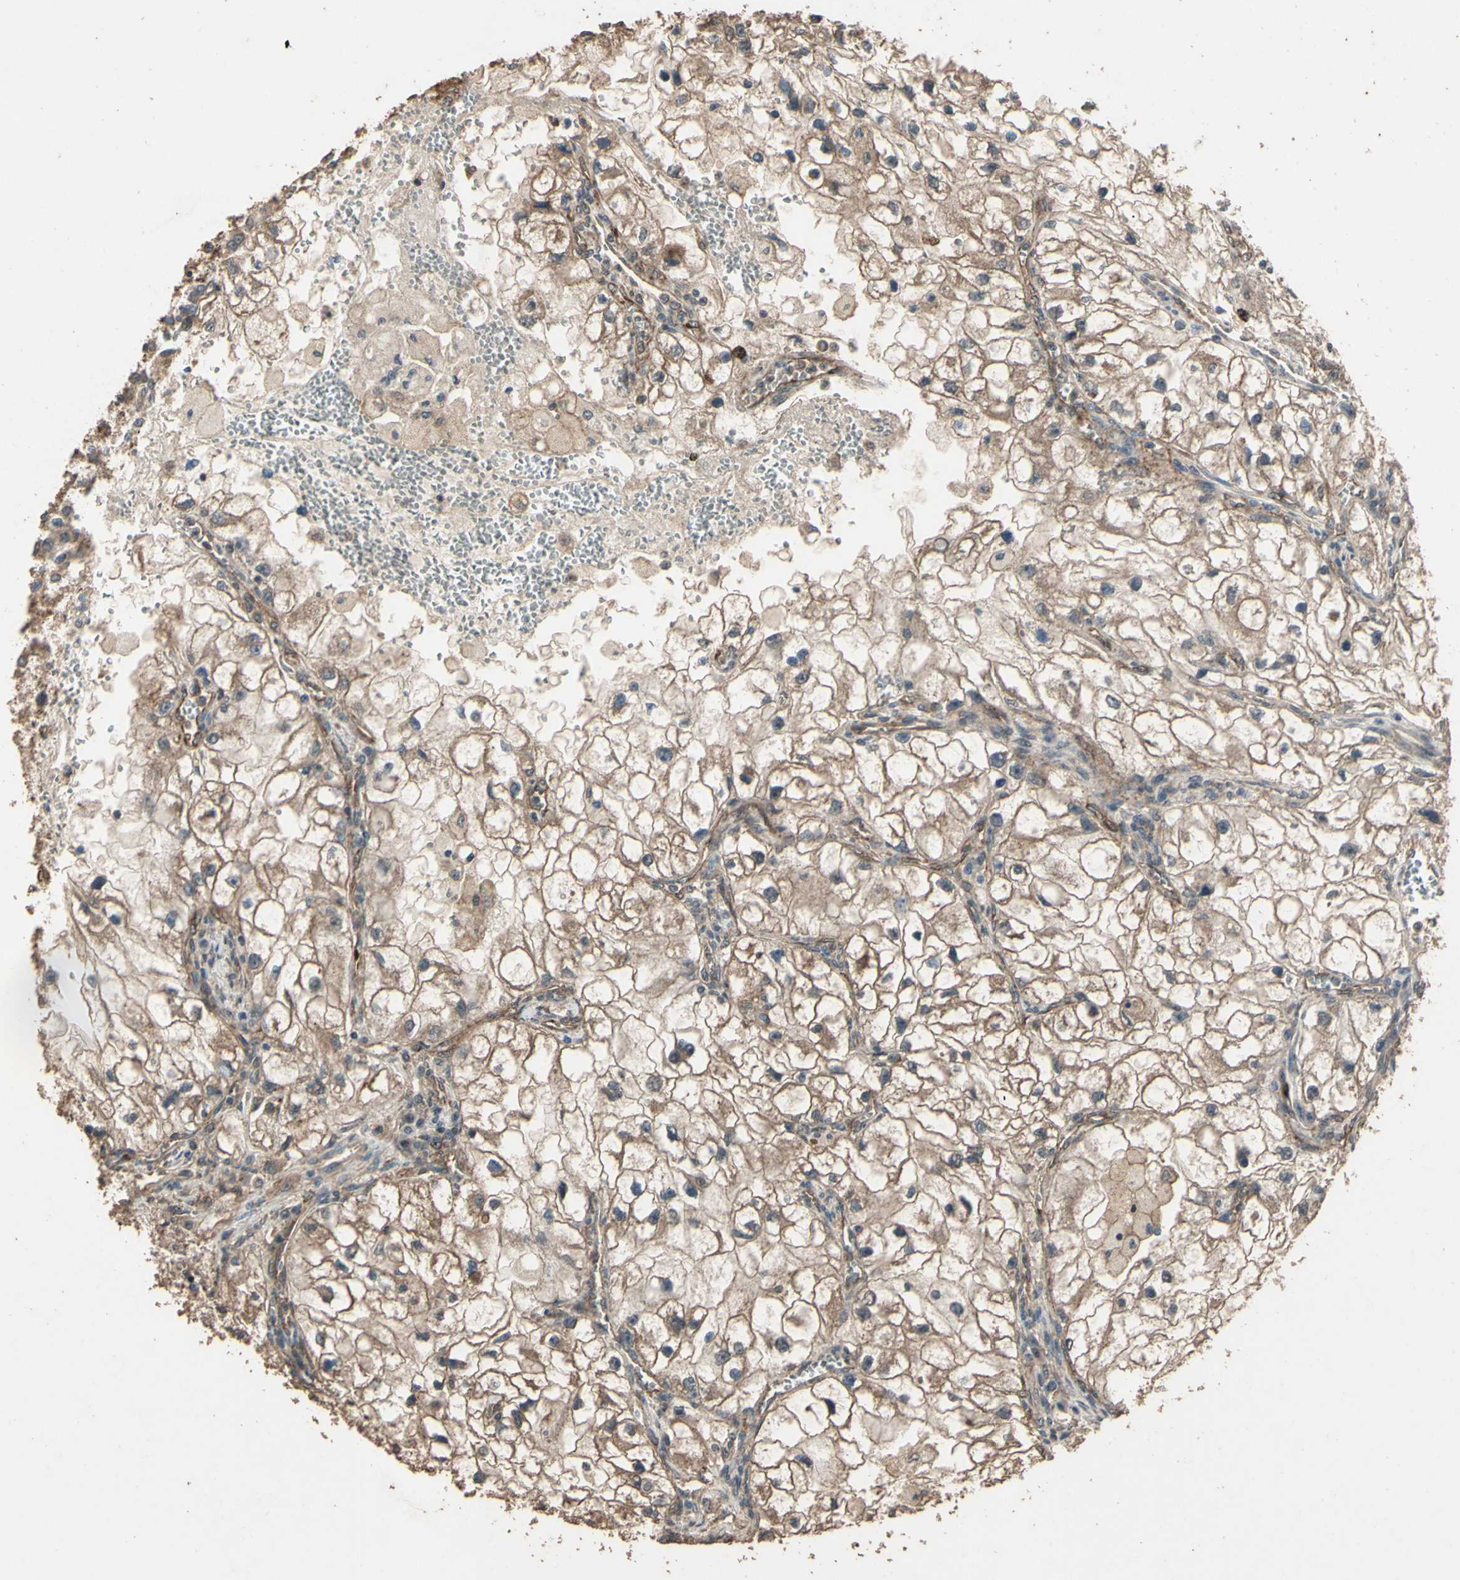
{"staining": {"intensity": "moderate", "quantity": ">75%", "location": "cytoplasmic/membranous"}, "tissue": "renal cancer", "cell_type": "Tumor cells", "image_type": "cancer", "snomed": [{"axis": "morphology", "description": "Adenocarcinoma, NOS"}, {"axis": "topography", "description": "Kidney"}], "caption": "Renal cancer stained with a brown dye demonstrates moderate cytoplasmic/membranous positive expression in approximately >75% of tumor cells.", "gene": "TSPO", "patient": {"sex": "female", "age": 70}}